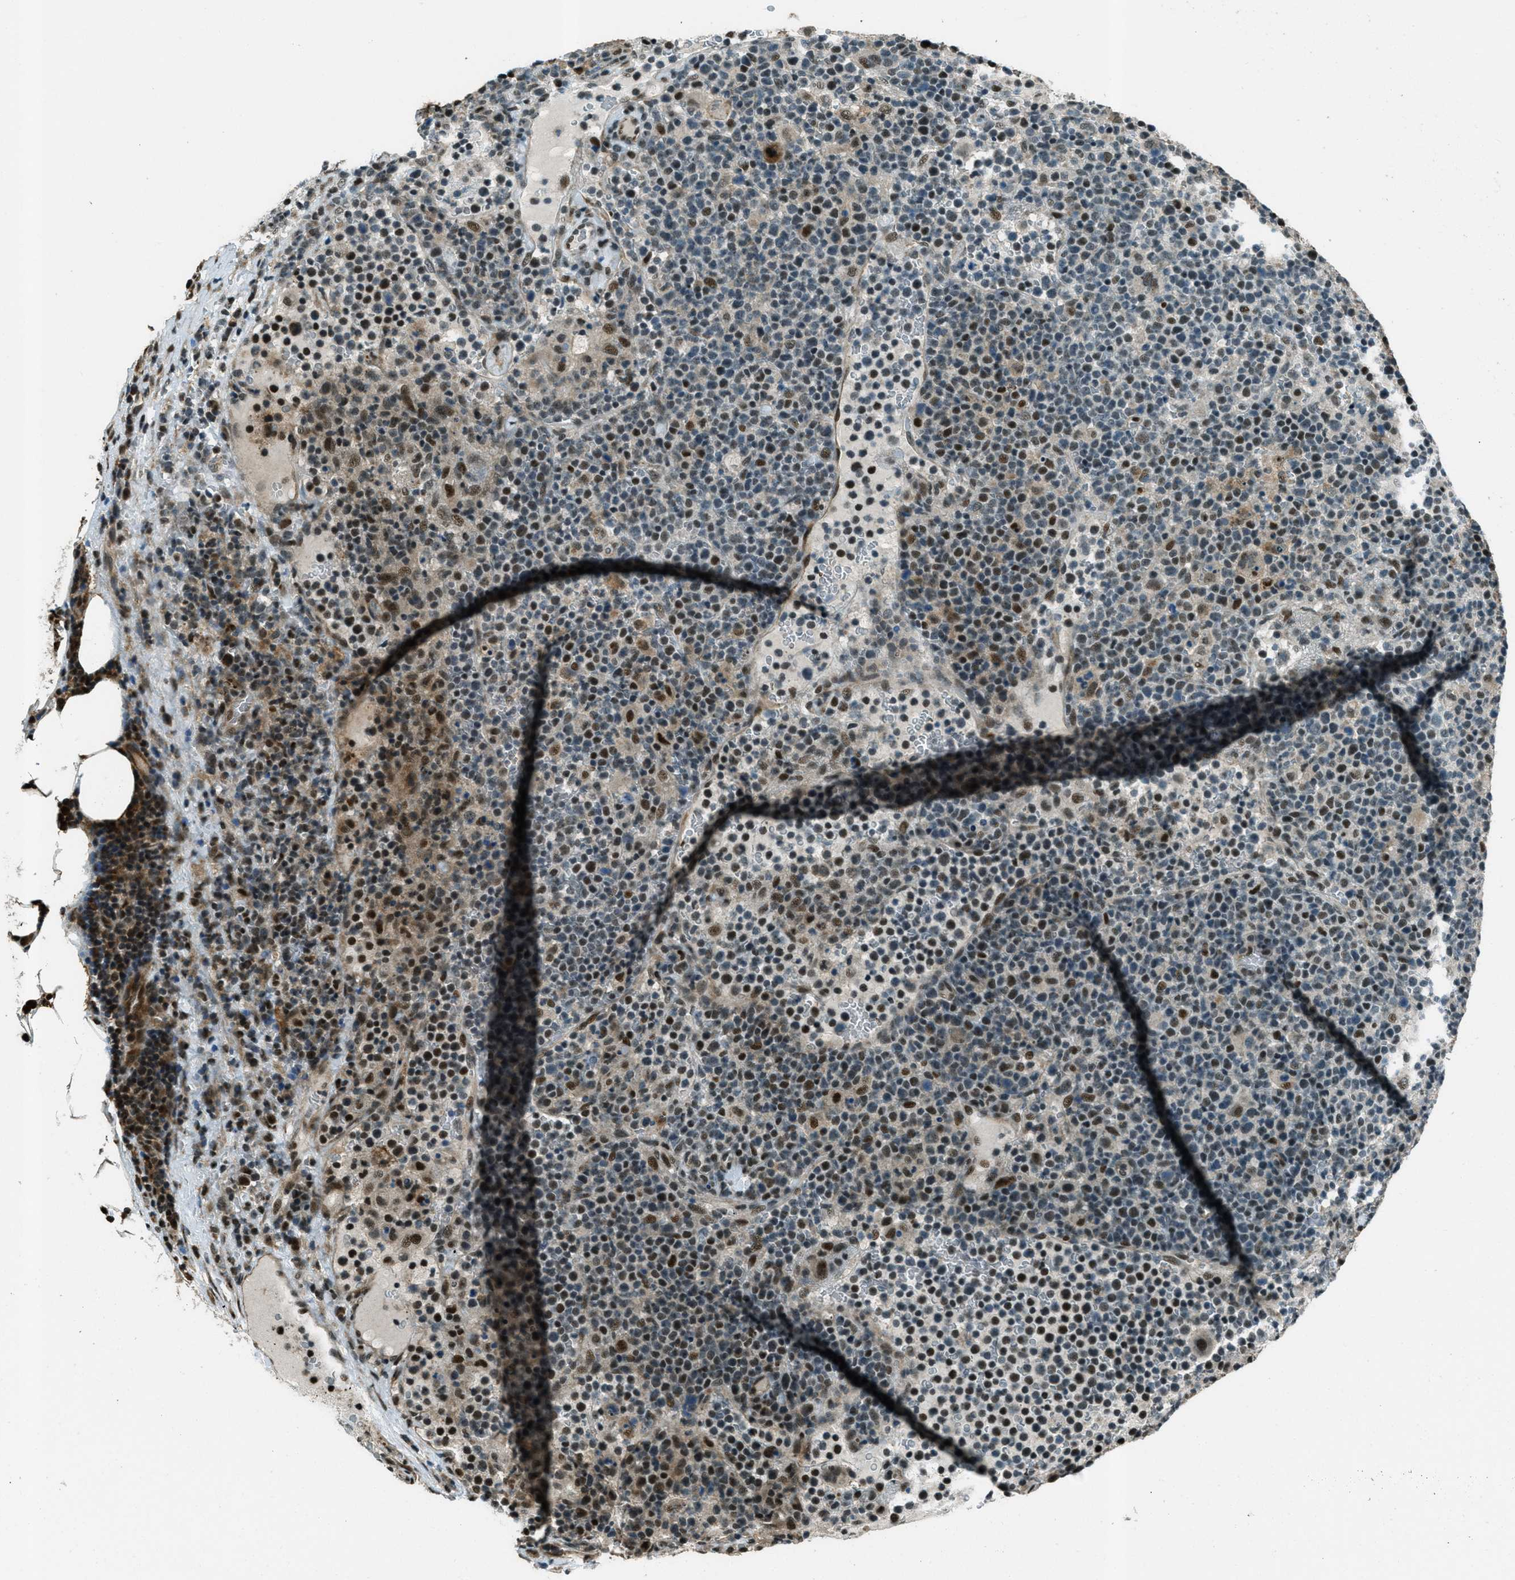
{"staining": {"intensity": "moderate", "quantity": "25%-75%", "location": "cytoplasmic/membranous,nuclear"}, "tissue": "lymphoma", "cell_type": "Tumor cells", "image_type": "cancer", "snomed": [{"axis": "morphology", "description": "Malignant lymphoma, non-Hodgkin's type, High grade"}, {"axis": "topography", "description": "Lymph node"}], "caption": "A brown stain highlights moderate cytoplasmic/membranous and nuclear staining of a protein in human lymphoma tumor cells. Nuclei are stained in blue.", "gene": "TARDBP", "patient": {"sex": "male", "age": 61}}